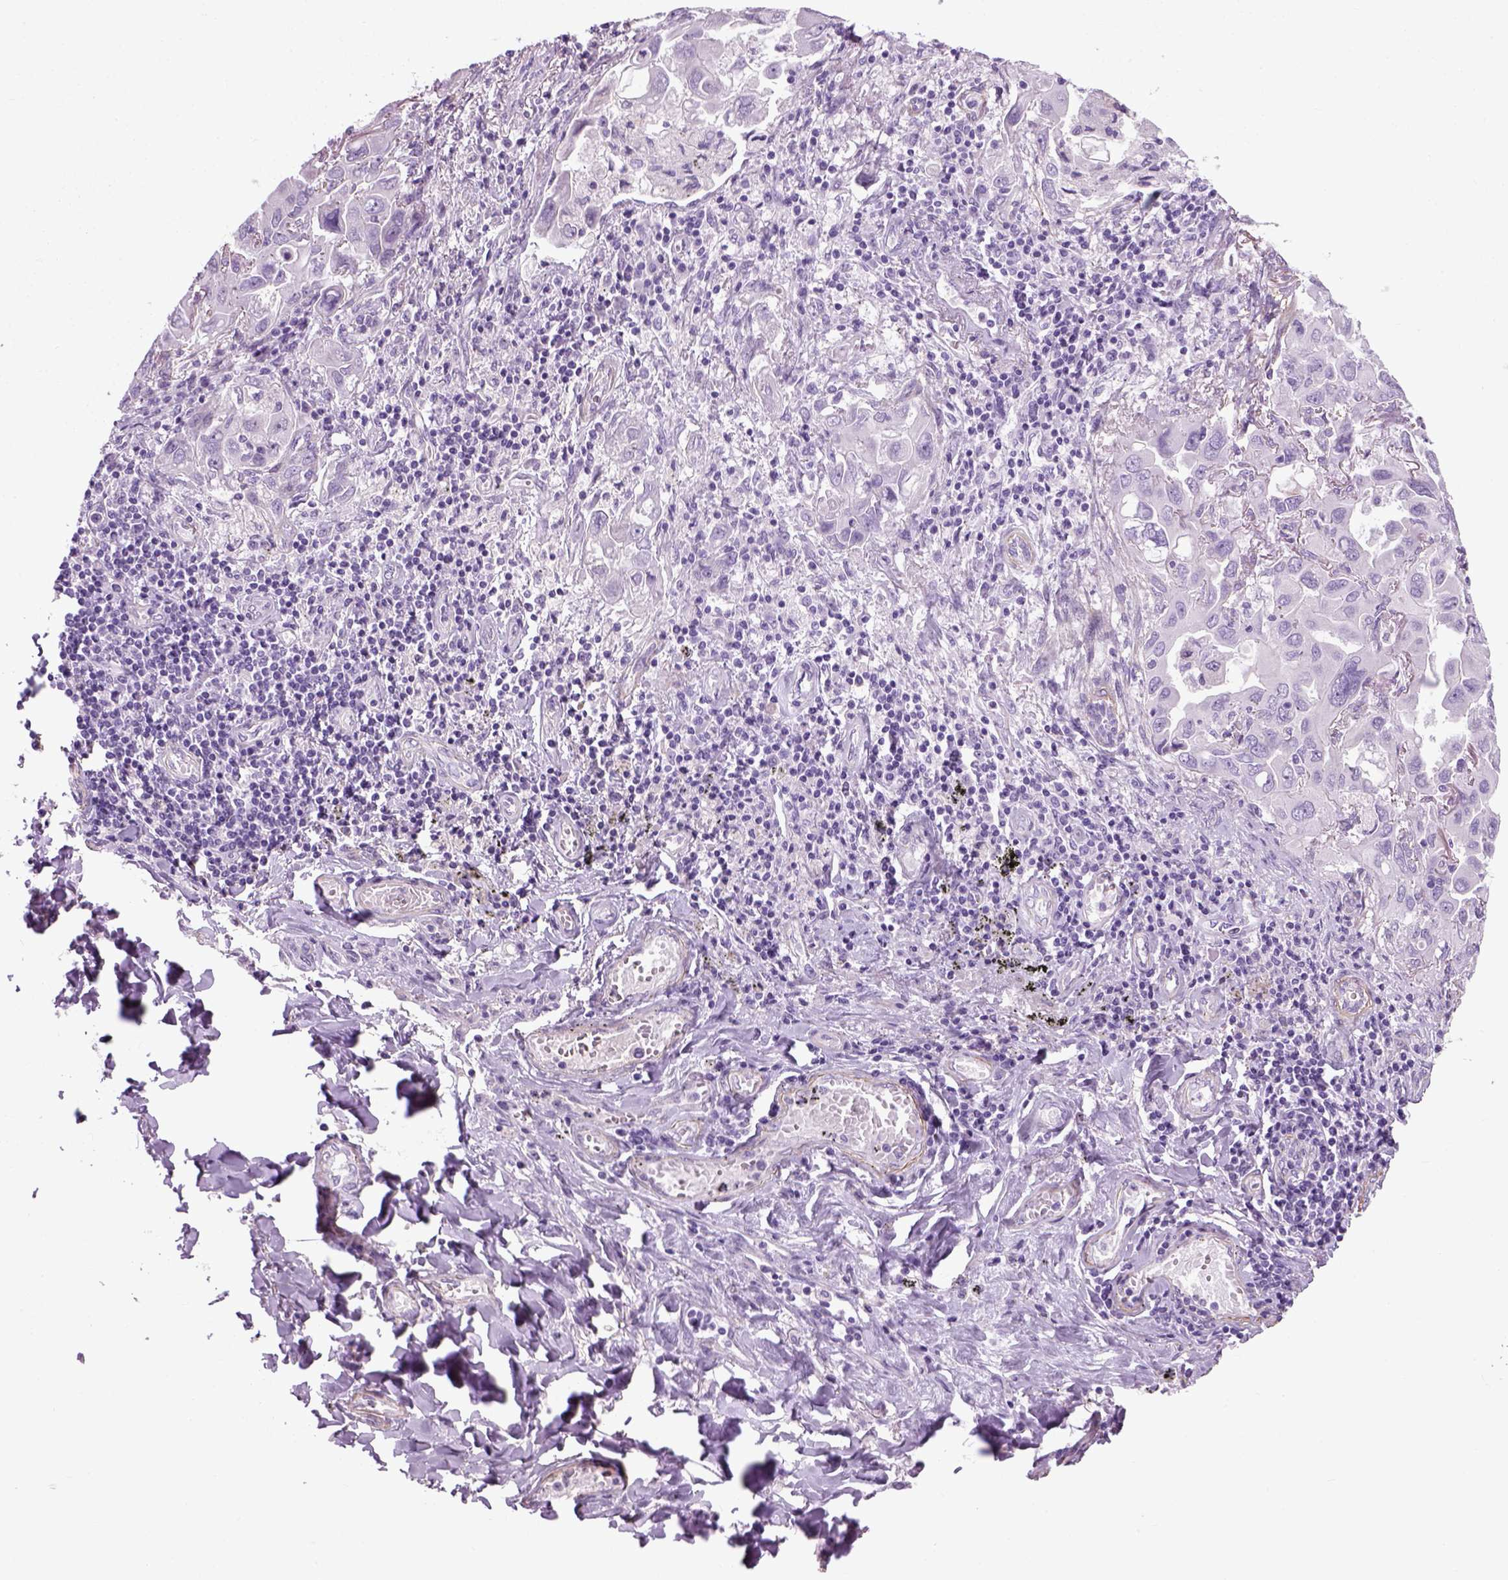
{"staining": {"intensity": "negative", "quantity": "none", "location": "none"}, "tissue": "lung cancer", "cell_type": "Tumor cells", "image_type": "cancer", "snomed": [{"axis": "morphology", "description": "Adenocarcinoma, NOS"}, {"axis": "topography", "description": "Lung"}], "caption": "High magnification brightfield microscopy of adenocarcinoma (lung) stained with DAB (brown) and counterstained with hematoxylin (blue): tumor cells show no significant expression. Brightfield microscopy of IHC stained with DAB (3,3'-diaminobenzidine) (brown) and hematoxylin (blue), captured at high magnification.", "gene": "FAM161A", "patient": {"sex": "male", "age": 64}}